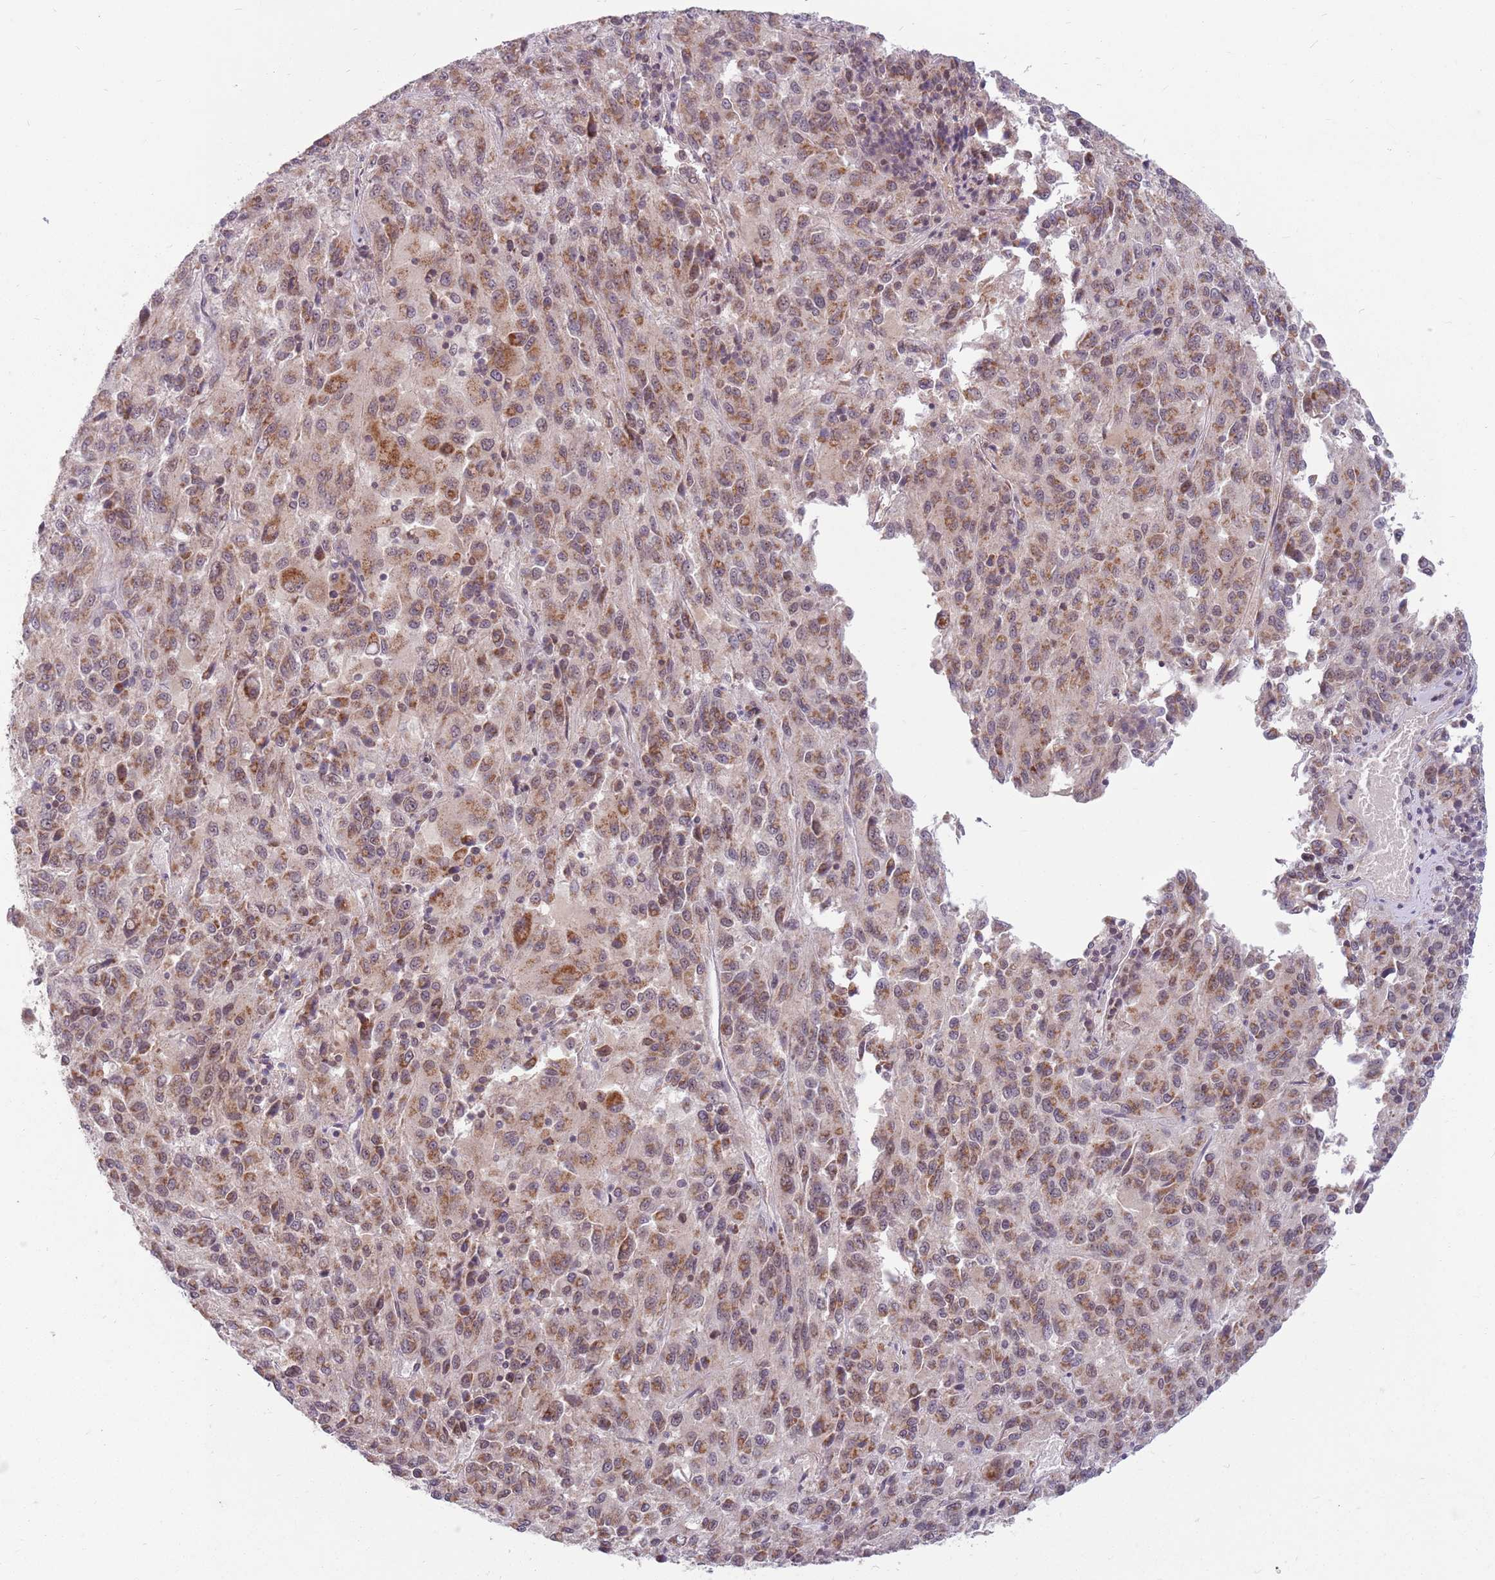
{"staining": {"intensity": "moderate", "quantity": ">75%", "location": "cytoplasmic/membranous,nuclear"}, "tissue": "melanoma", "cell_type": "Tumor cells", "image_type": "cancer", "snomed": [{"axis": "morphology", "description": "Malignant melanoma, Metastatic site"}, {"axis": "topography", "description": "Lung"}], "caption": "Protein expression by IHC shows moderate cytoplasmic/membranous and nuclear positivity in about >75% of tumor cells in melanoma.", "gene": "ZNF574", "patient": {"sex": "male", "age": 64}}